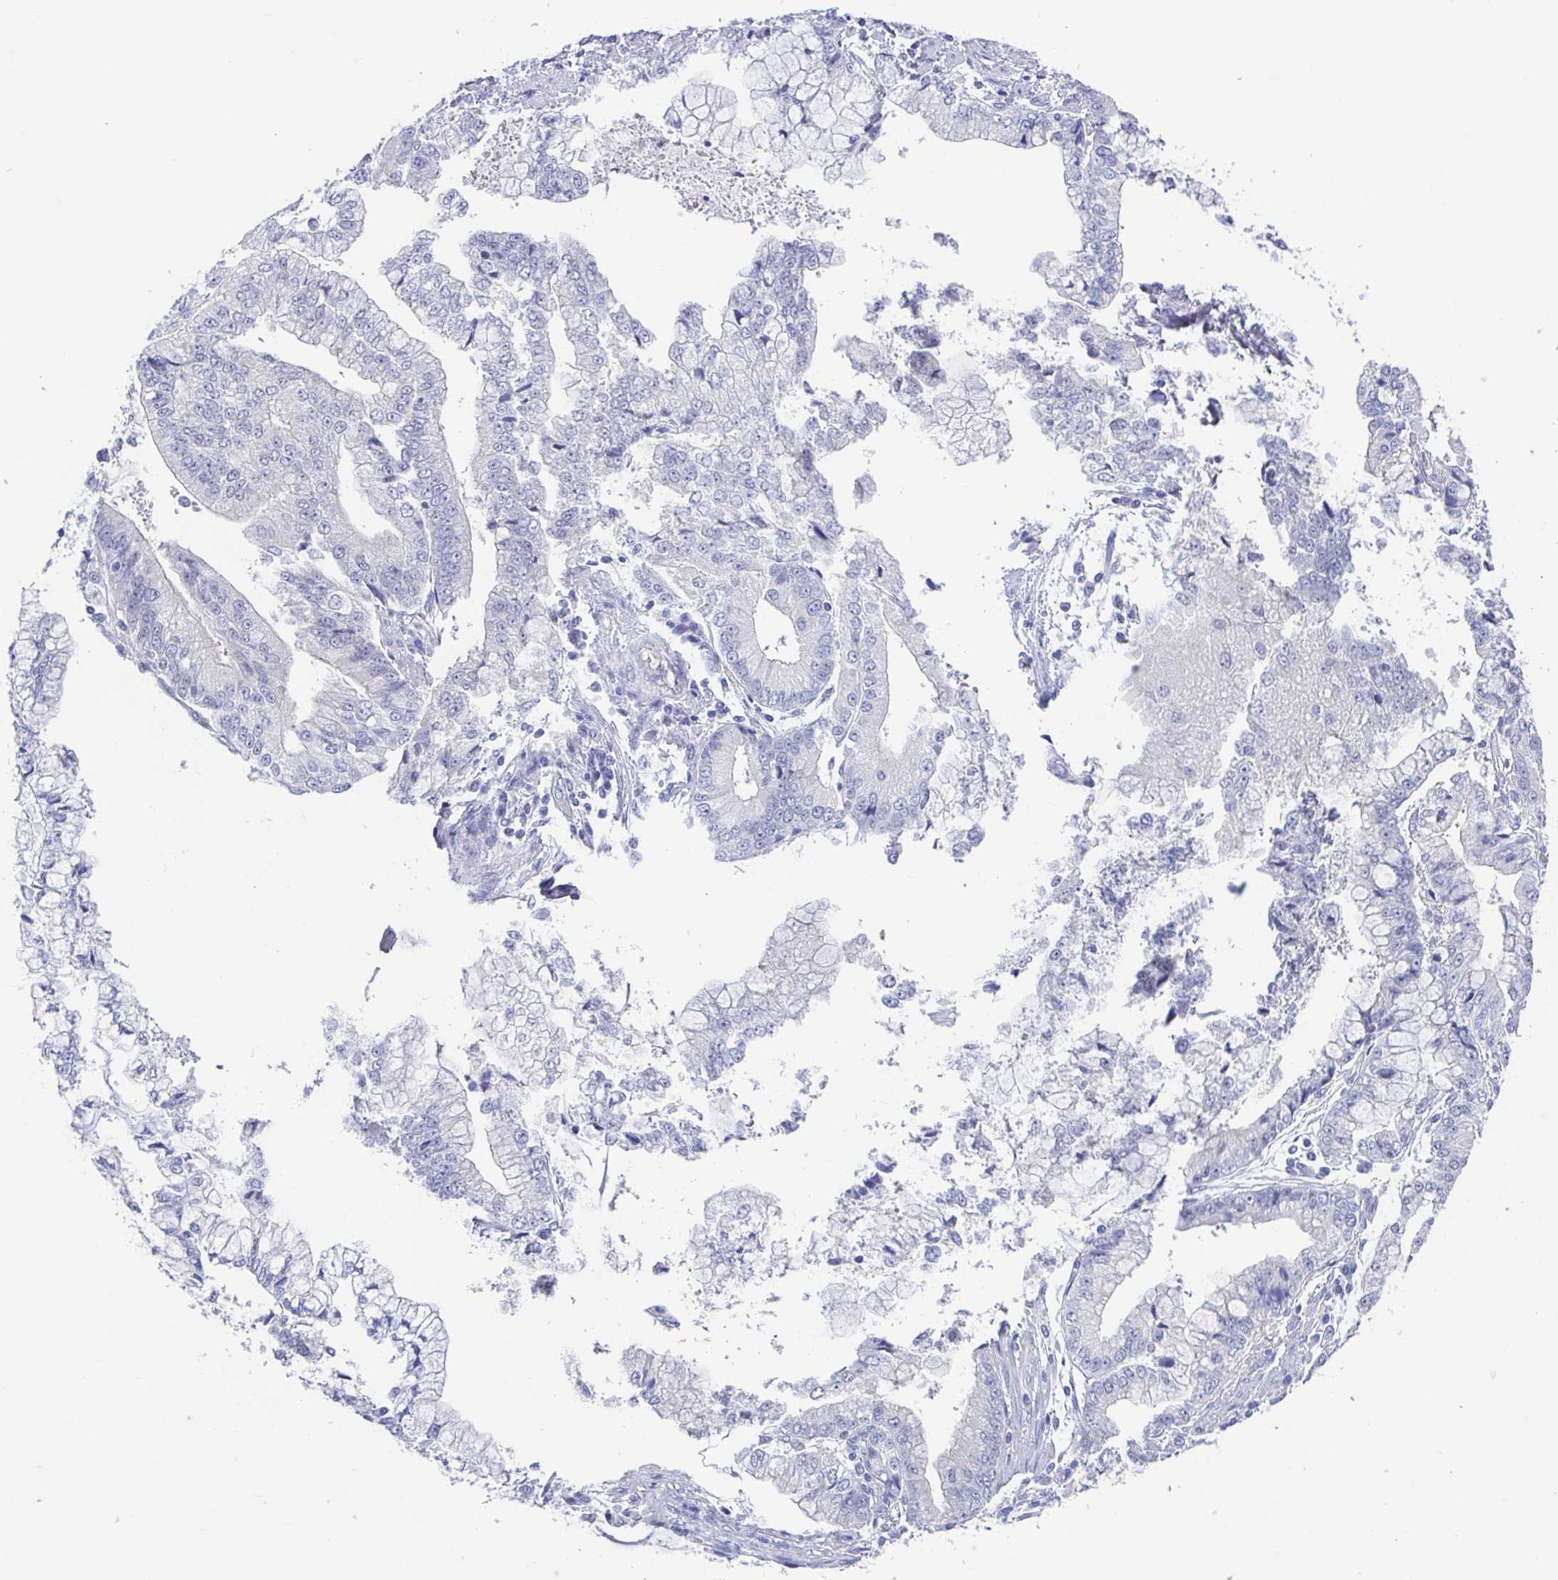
{"staining": {"intensity": "negative", "quantity": "none", "location": "none"}, "tissue": "stomach cancer", "cell_type": "Tumor cells", "image_type": "cancer", "snomed": [{"axis": "morphology", "description": "Adenocarcinoma, NOS"}, {"axis": "topography", "description": "Stomach, upper"}], "caption": "Immunohistochemistry micrograph of neoplastic tissue: human stomach cancer (adenocarcinoma) stained with DAB demonstrates no significant protein positivity in tumor cells.", "gene": "TEX12", "patient": {"sex": "female", "age": 74}}